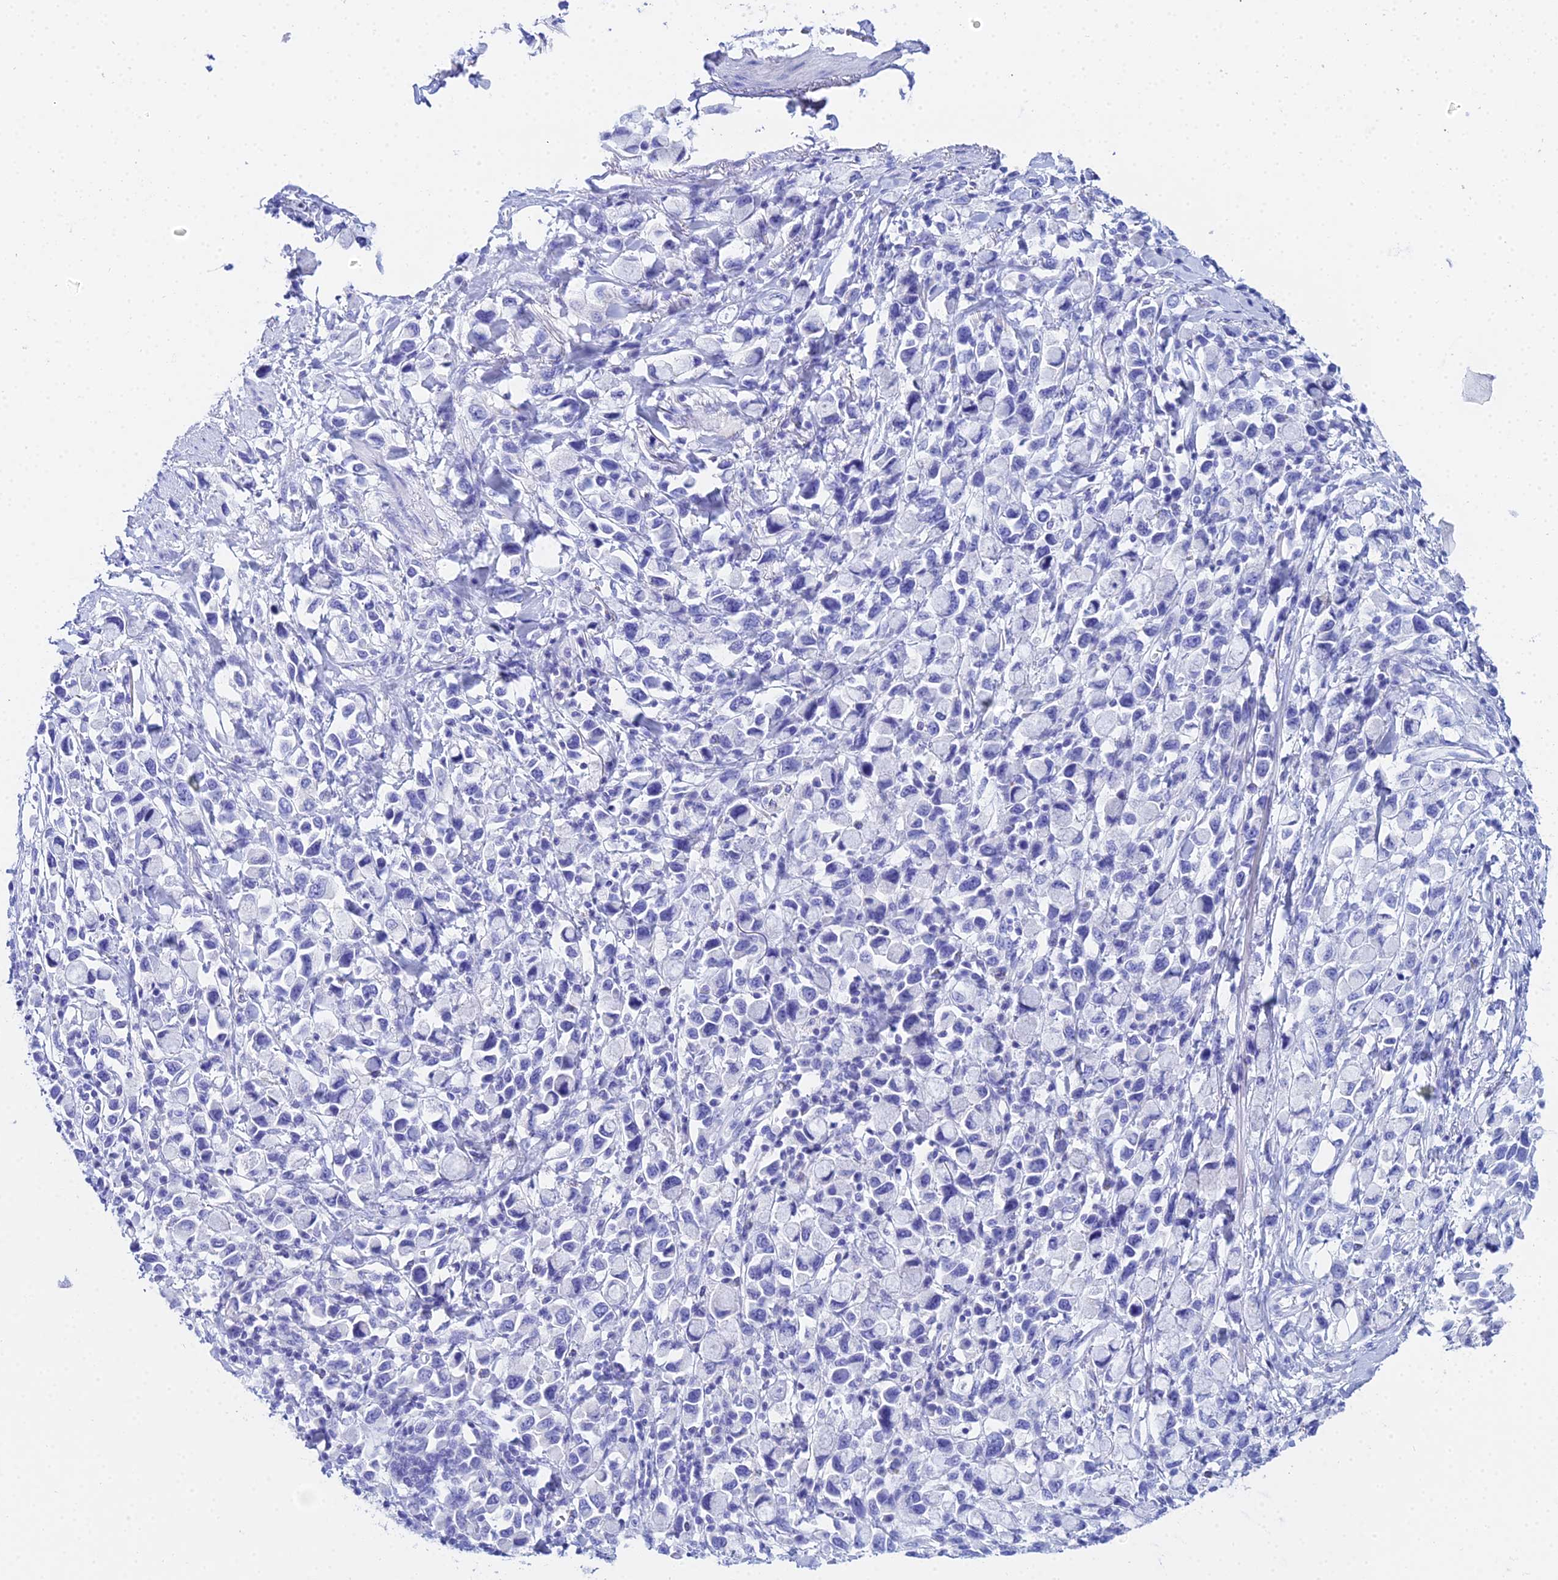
{"staining": {"intensity": "negative", "quantity": "none", "location": "none"}, "tissue": "stomach cancer", "cell_type": "Tumor cells", "image_type": "cancer", "snomed": [{"axis": "morphology", "description": "Adenocarcinoma, NOS"}, {"axis": "topography", "description": "Stomach"}], "caption": "Immunohistochemical staining of stomach cancer reveals no significant positivity in tumor cells.", "gene": "CELA3A", "patient": {"sex": "female", "age": 81}}